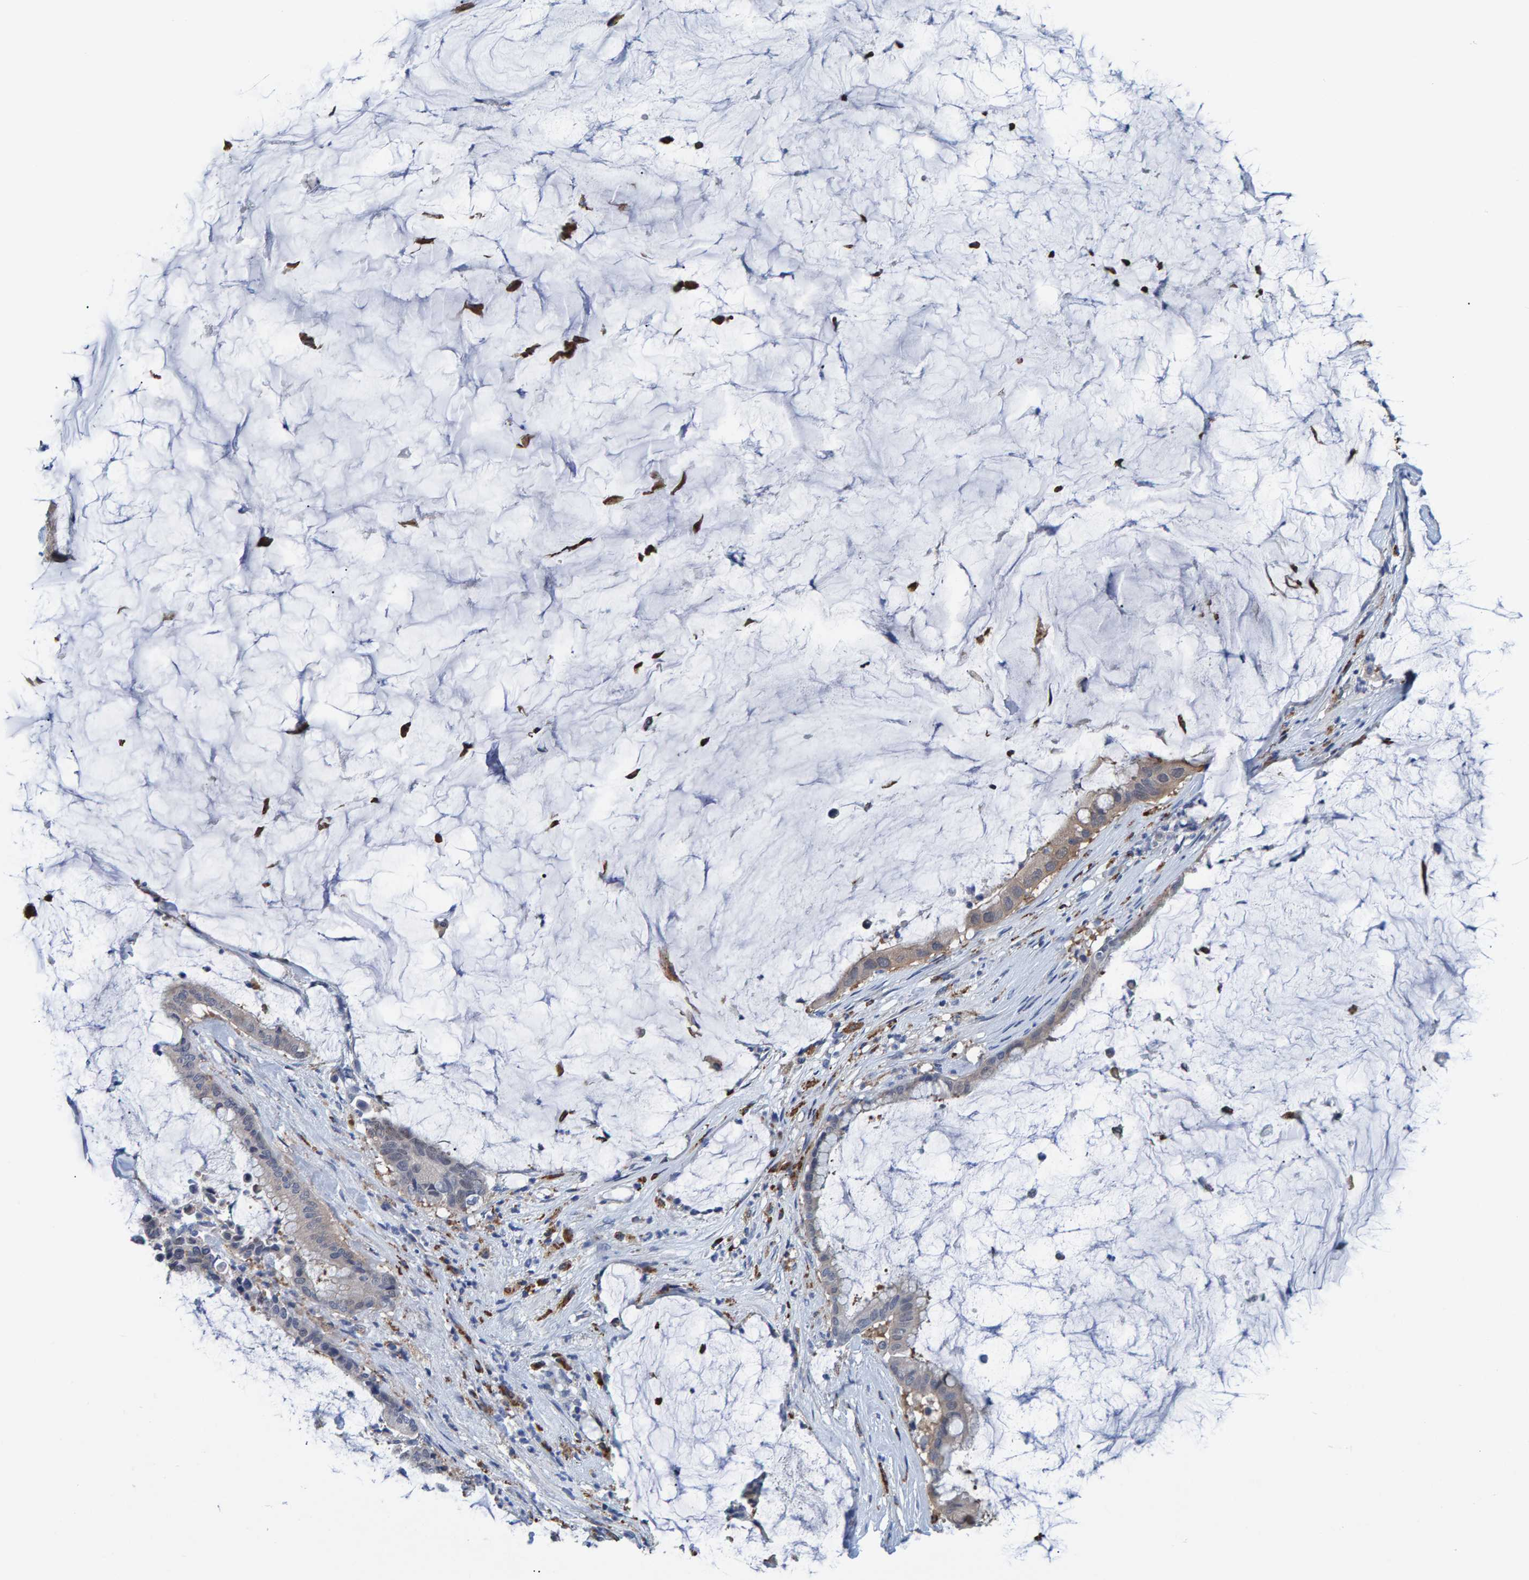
{"staining": {"intensity": "negative", "quantity": "none", "location": "none"}, "tissue": "pancreatic cancer", "cell_type": "Tumor cells", "image_type": "cancer", "snomed": [{"axis": "morphology", "description": "Adenocarcinoma, NOS"}, {"axis": "topography", "description": "Pancreas"}], "caption": "The micrograph displays no significant staining in tumor cells of pancreatic adenocarcinoma.", "gene": "IDO1", "patient": {"sex": "male", "age": 41}}